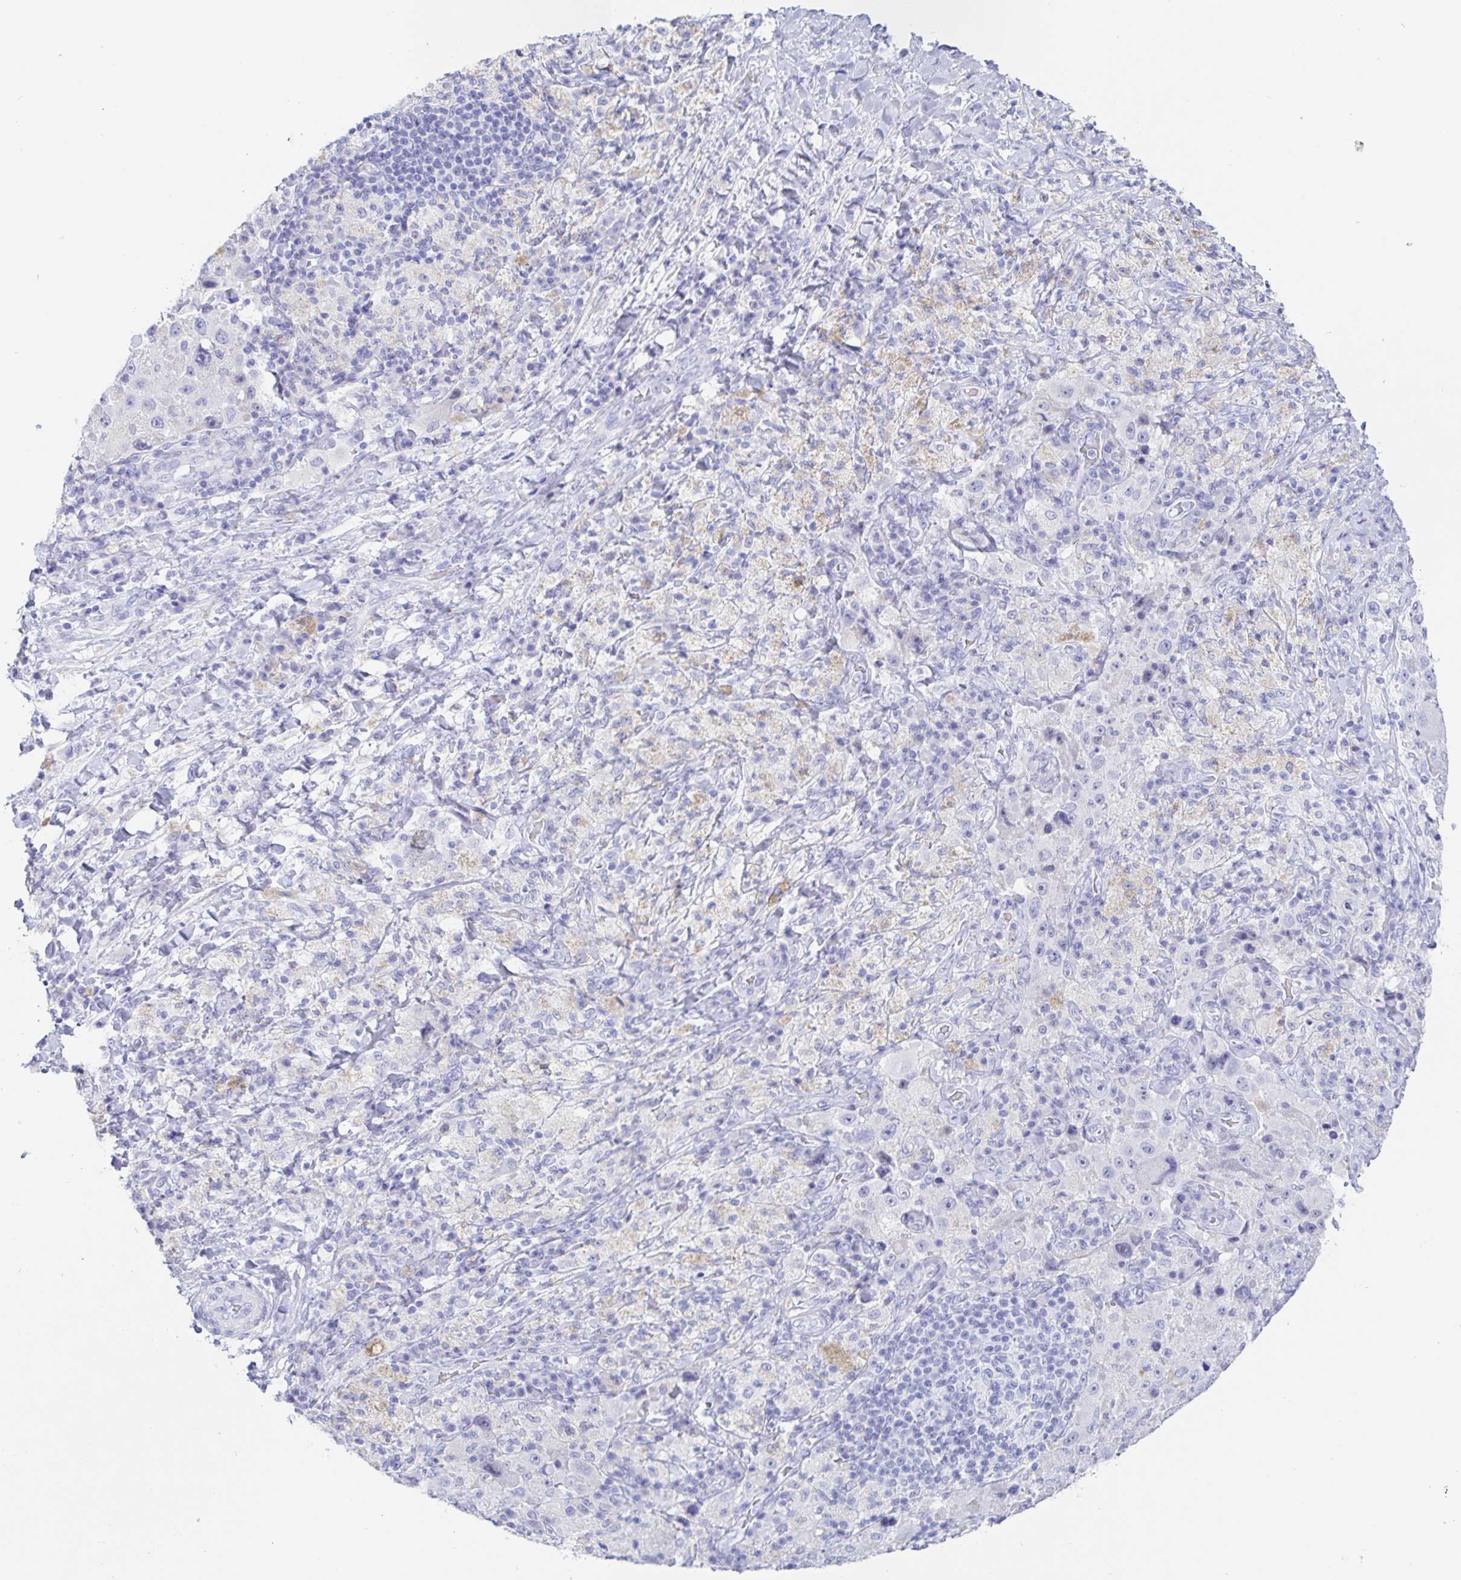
{"staining": {"intensity": "negative", "quantity": "none", "location": "none"}, "tissue": "melanoma", "cell_type": "Tumor cells", "image_type": "cancer", "snomed": [{"axis": "morphology", "description": "Malignant melanoma, Metastatic site"}, {"axis": "topography", "description": "Lymph node"}], "caption": "Malignant melanoma (metastatic site) was stained to show a protein in brown. There is no significant staining in tumor cells.", "gene": "KCNH6", "patient": {"sex": "male", "age": 62}}